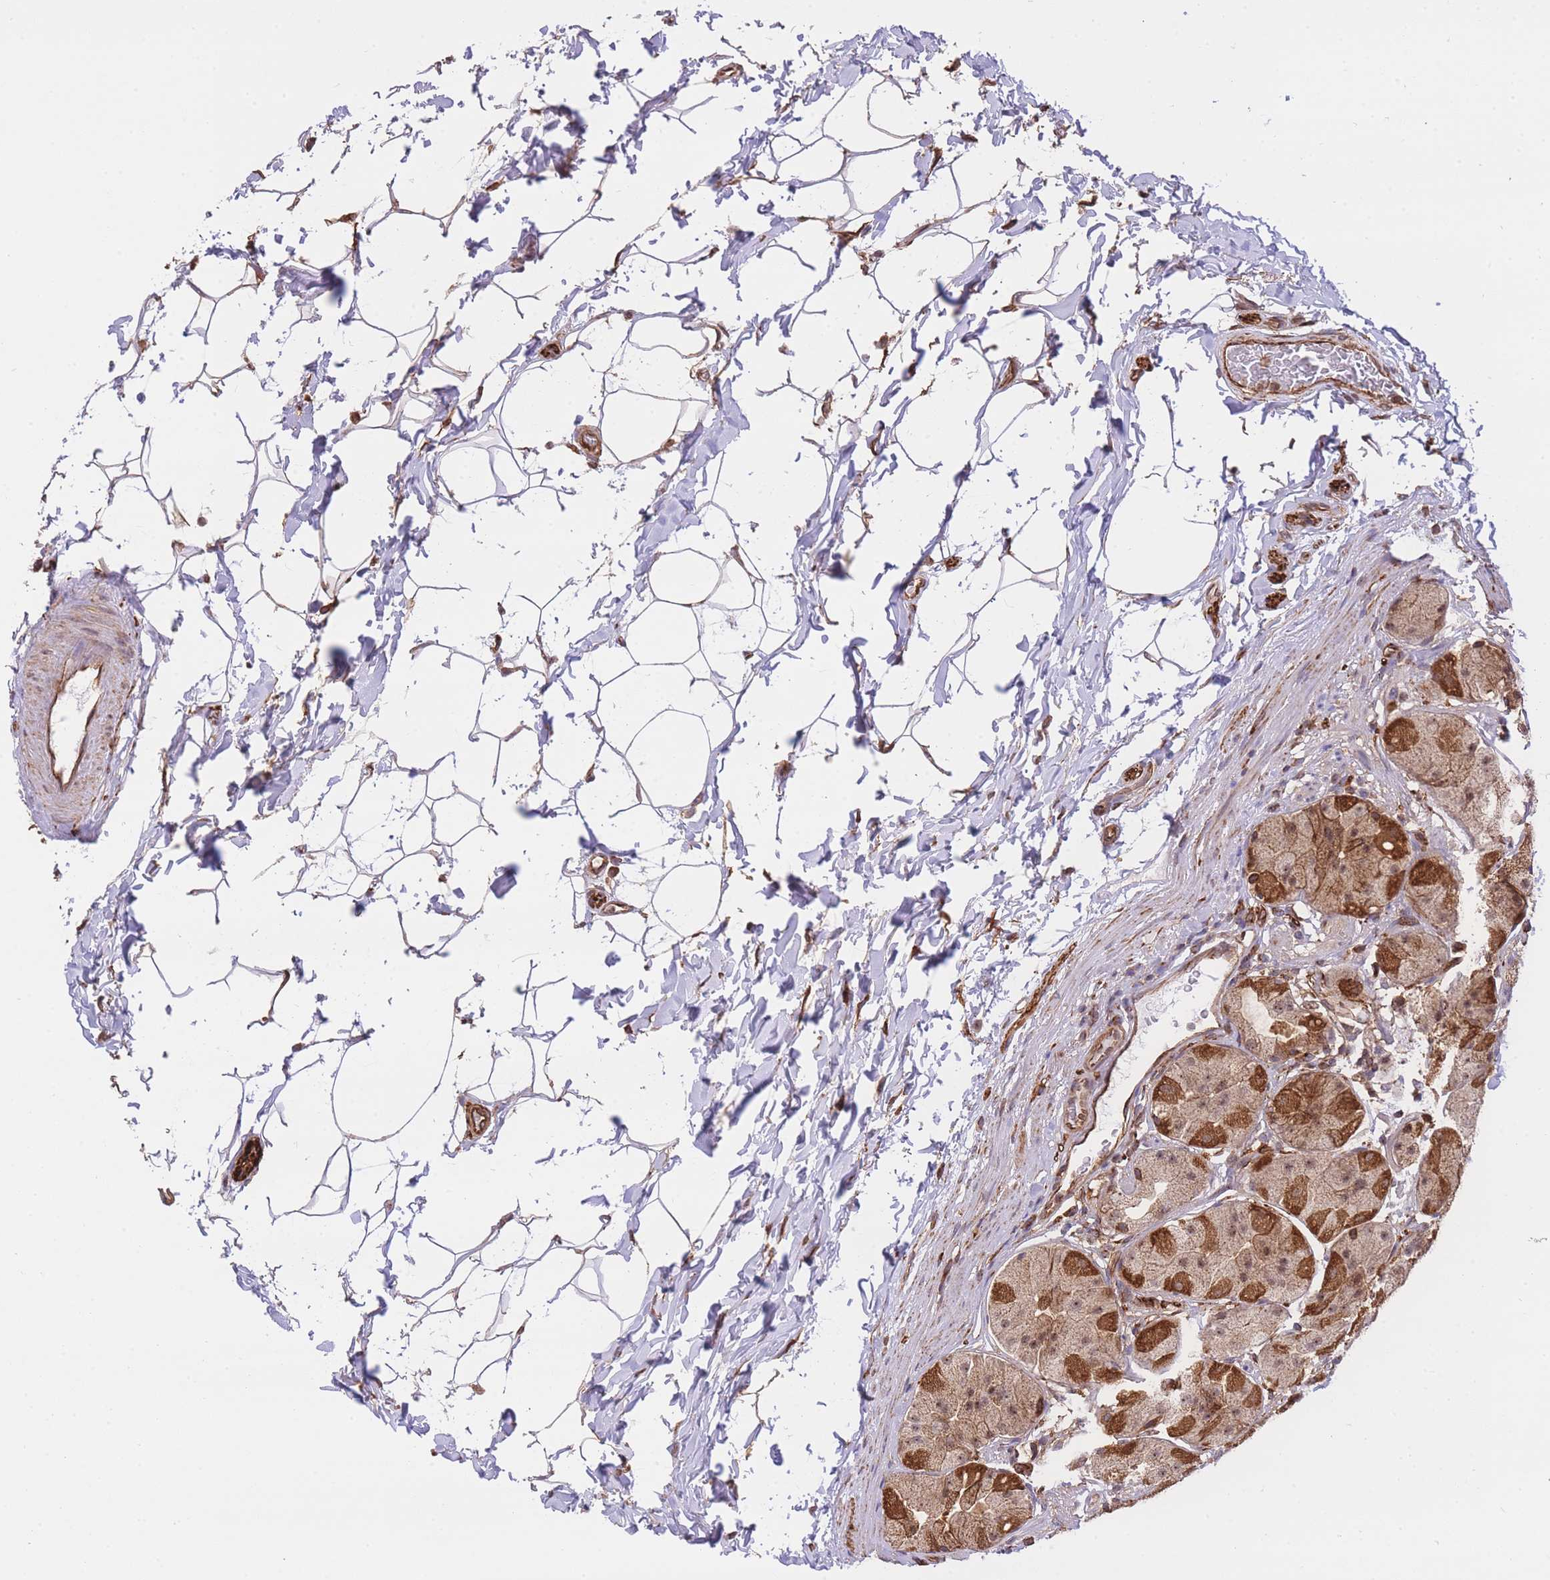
{"staining": {"intensity": "strong", "quantity": ">75%", "location": "cytoplasmic/membranous"}, "tissue": "stomach", "cell_type": "Glandular cells", "image_type": "normal", "snomed": [{"axis": "morphology", "description": "Normal tissue, NOS"}, {"axis": "topography", "description": "Stomach"}], "caption": "Protein expression analysis of normal stomach shows strong cytoplasmic/membranous positivity in approximately >75% of glandular cells. Nuclei are stained in blue.", "gene": "EXOSC8", "patient": {"sex": "male", "age": 57}}